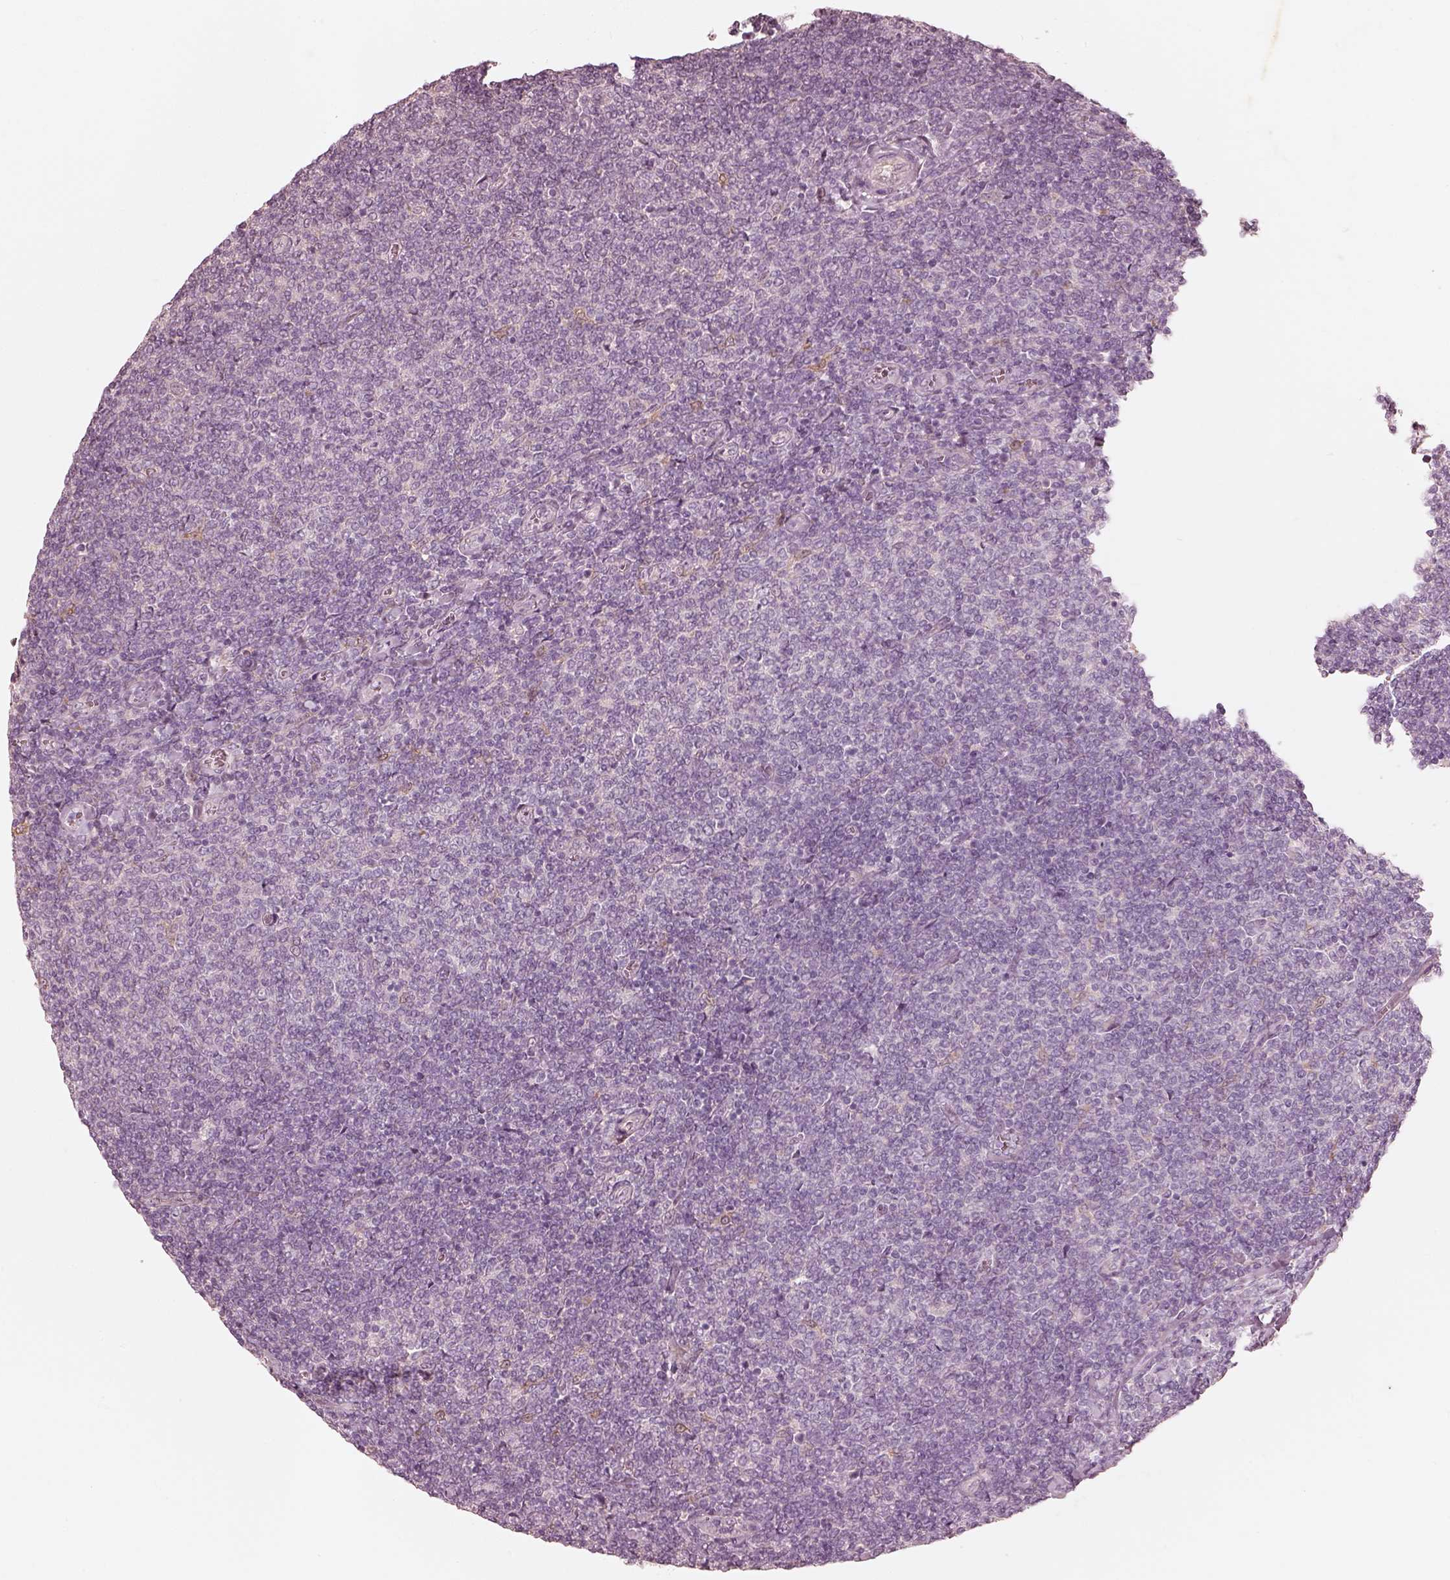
{"staining": {"intensity": "negative", "quantity": "none", "location": "none"}, "tissue": "lymphoma", "cell_type": "Tumor cells", "image_type": "cancer", "snomed": [{"axis": "morphology", "description": "Malignant lymphoma, non-Hodgkin's type, Low grade"}, {"axis": "topography", "description": "Lymph node"}], "caption": "A photomicrograph of lymphoma stained for a protein shows no brown staining in tumor cells. (Stains: DAB (3,3'-diaminobenzidine) immunohistochemistry with hematoxylin counter stain, Microscopy: brightfield microscopy at high magnification).", "gene": "WLS", "patient": {"sex": "male", "age": 52}}